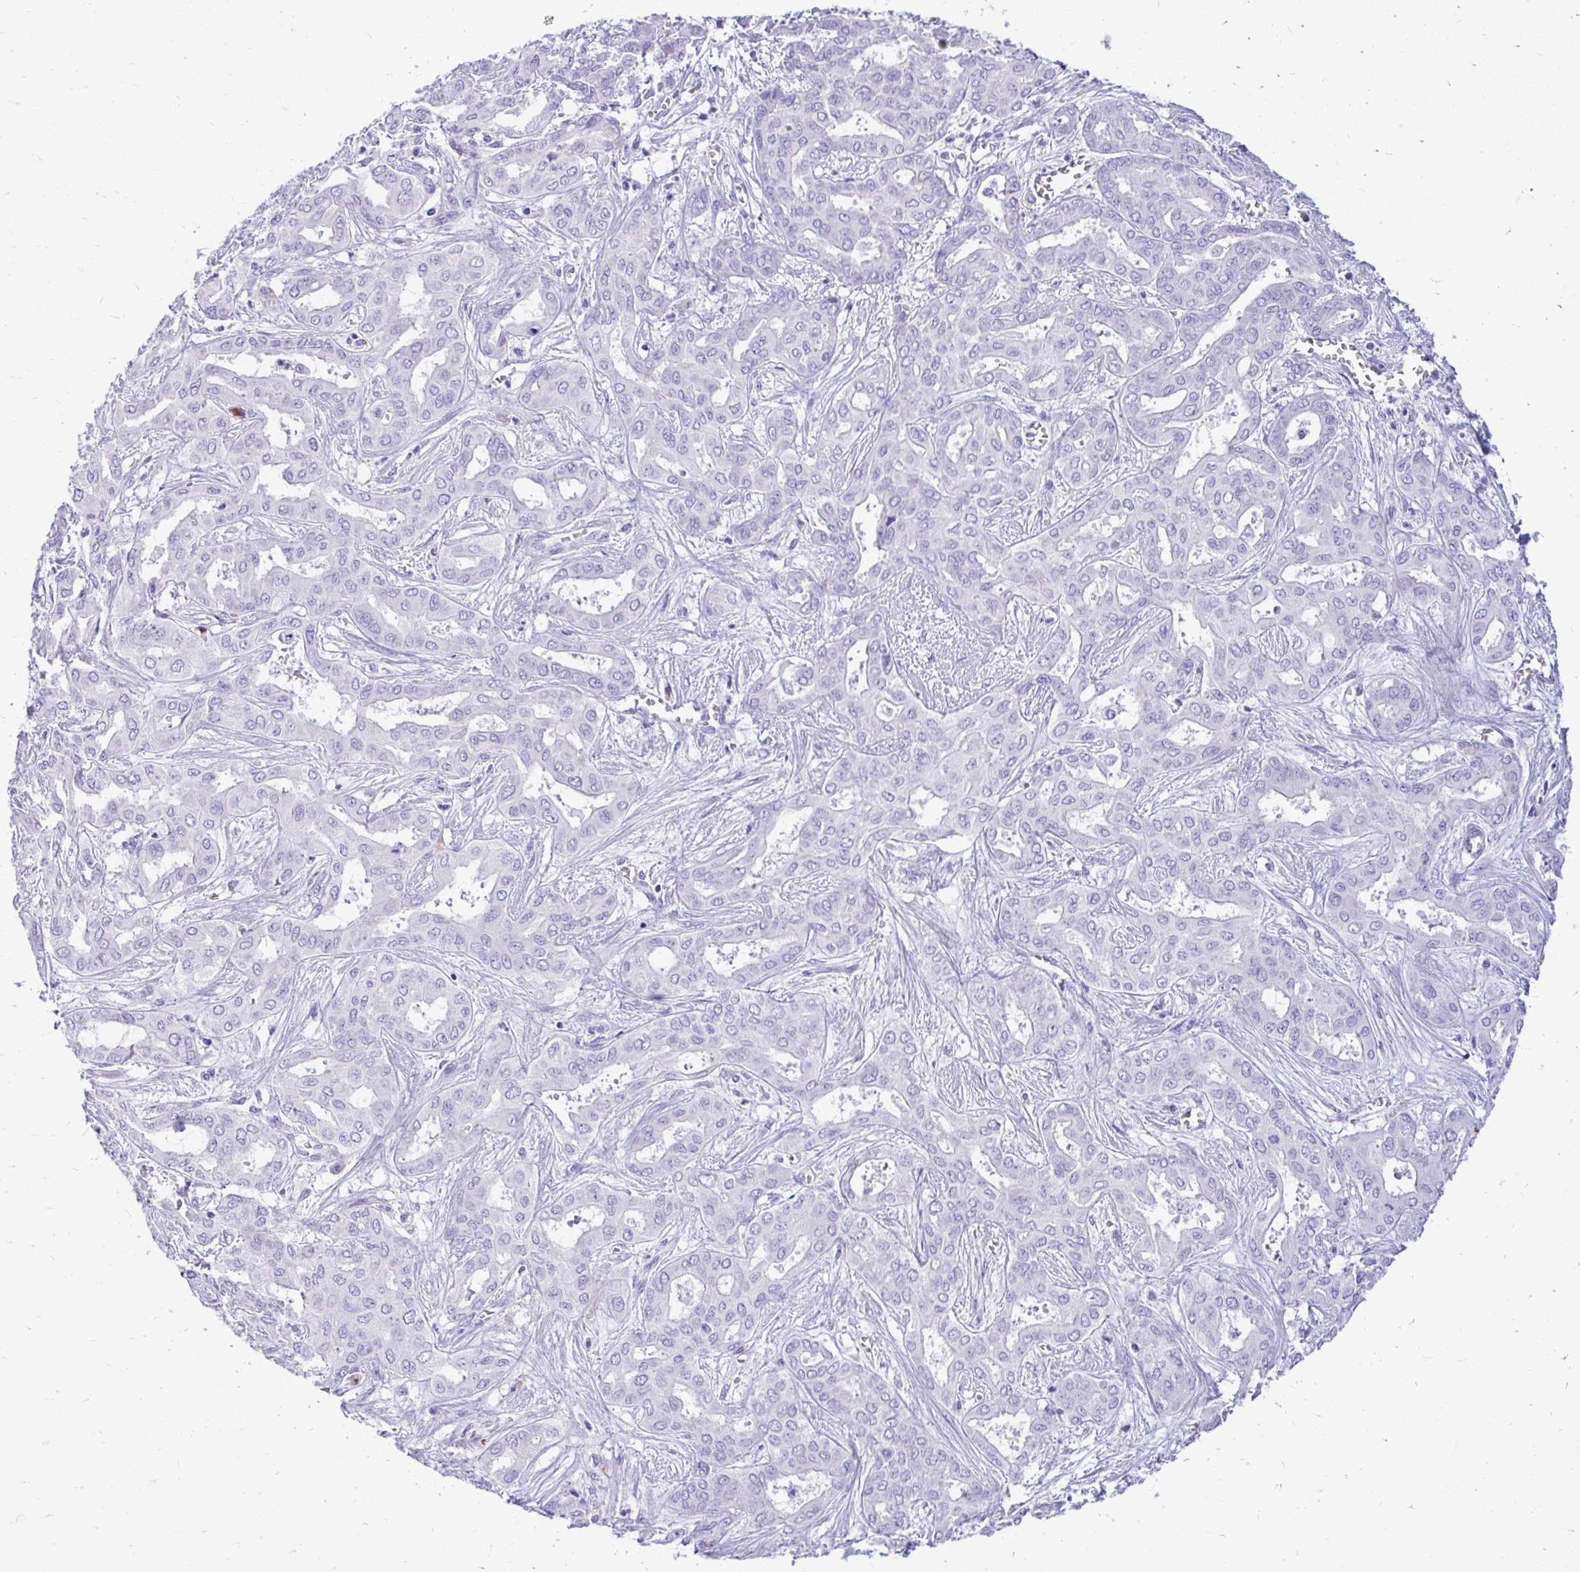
{"staining": {"intensity": "negative", "quantity": "none", "location": "none"}, "tissue": "liver cancer", "cell_type": "Tumor cells", "image_type": "cancer", "snomed": [{"axis": "morphology", "description": "Cholangiocarcinoma"}, {"axis": "topography", "description": "Liver"}], "caption": "This is an immunohistochemistry (IHC) micrograph of cholangiocarcinoma (liver). There is no staining in tumor cells.", "gene": "ANKDD1B", "patient": {"sex": "female", "age": 64}}